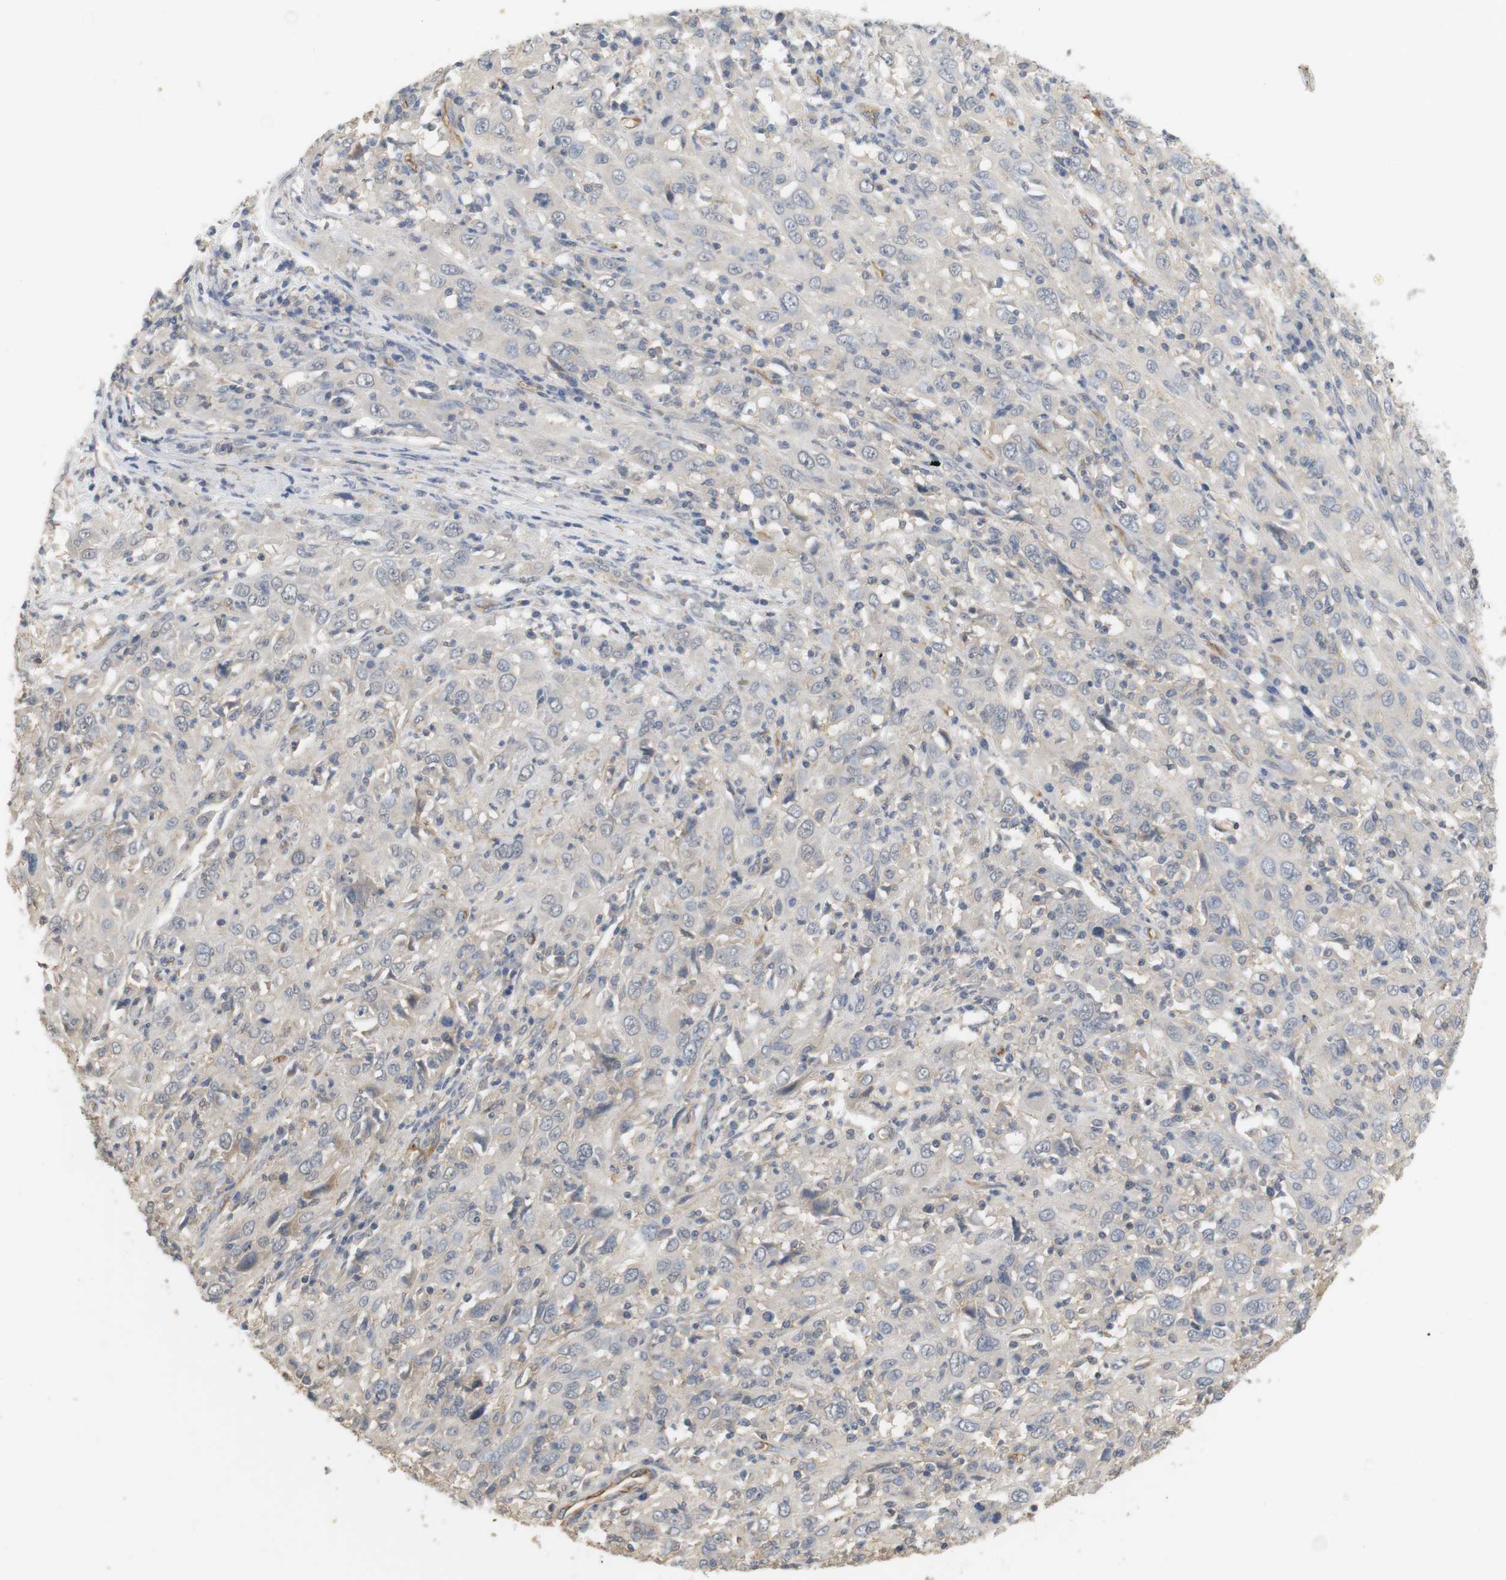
{"staining": {"intensity": "negative", "quantity": "none", "location": "none"}, "tissue": "cervical cancer", "cell_type": "Tumor cells", "image_type": "cancer", "snomed": [{"axis": "morphology", "description": "Squamous cell carcinoma, NOS"}, {"axis": "topography", "description": "Cervix"}], "caption": "There is no significant staining in tumor cells of cervical cancer.", "gene": "OSR1", "patient": {"sex": "female", "age": 46}}